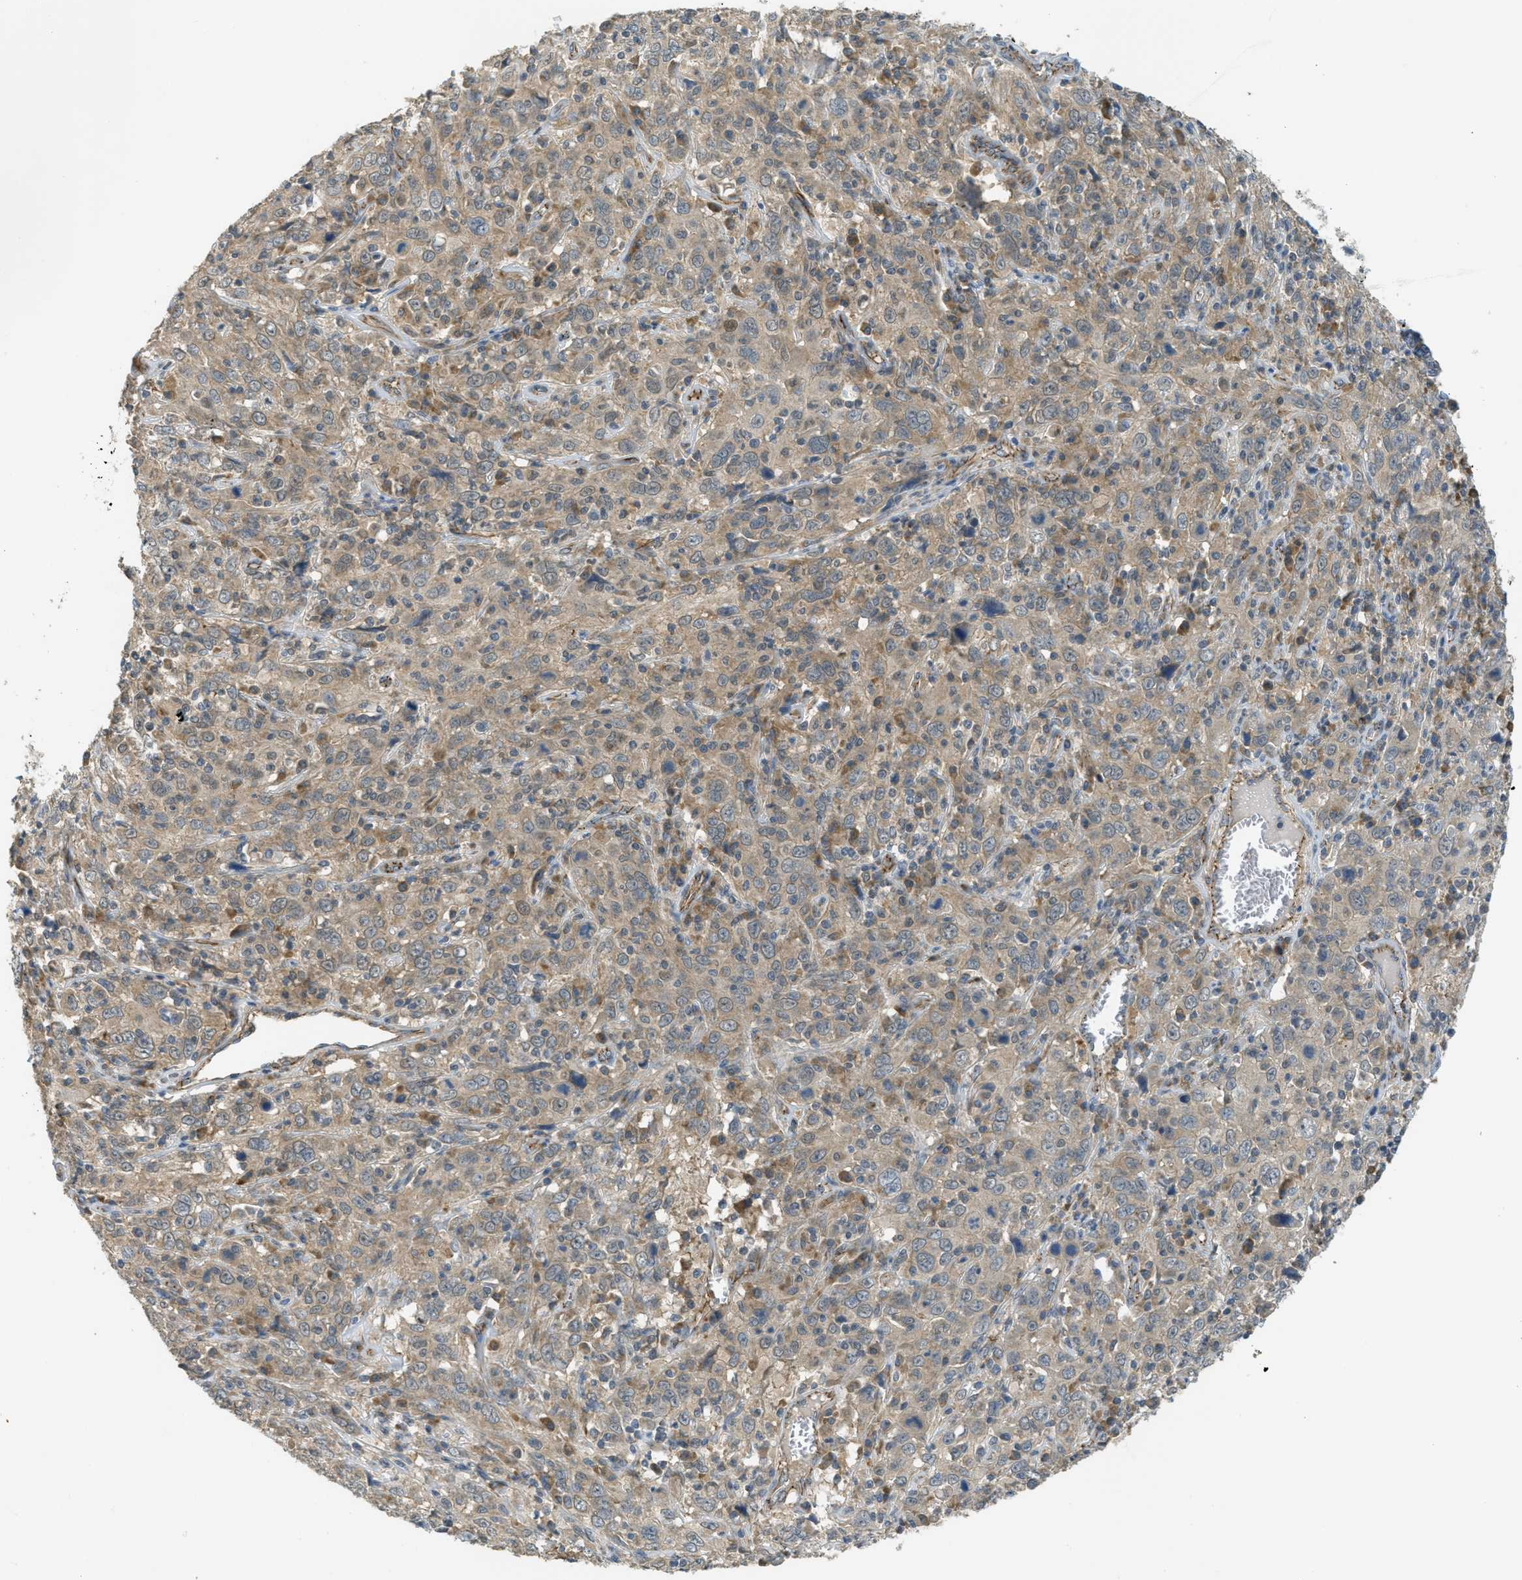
{"staining": {"intensity": "weak", "quantity": ">75%", "location": "cytoplasmic/membranous"}, "tissue": "cervical cancer", "cell_type": "Tumor cells", "image_type": "cancer", "snomed": [{"axis": "morphology", "description": "Squamous cell carcinoma, NOS"}, {"axis": "topography", "description": "Cervix"}], "caption": "Protein staining reveals weak cytoplasmic/membranous staining in approximately >75% of tumor cells in cervical cancer.", "gene": "JCAD", "patient": {"sex": "female", "age": 46}}